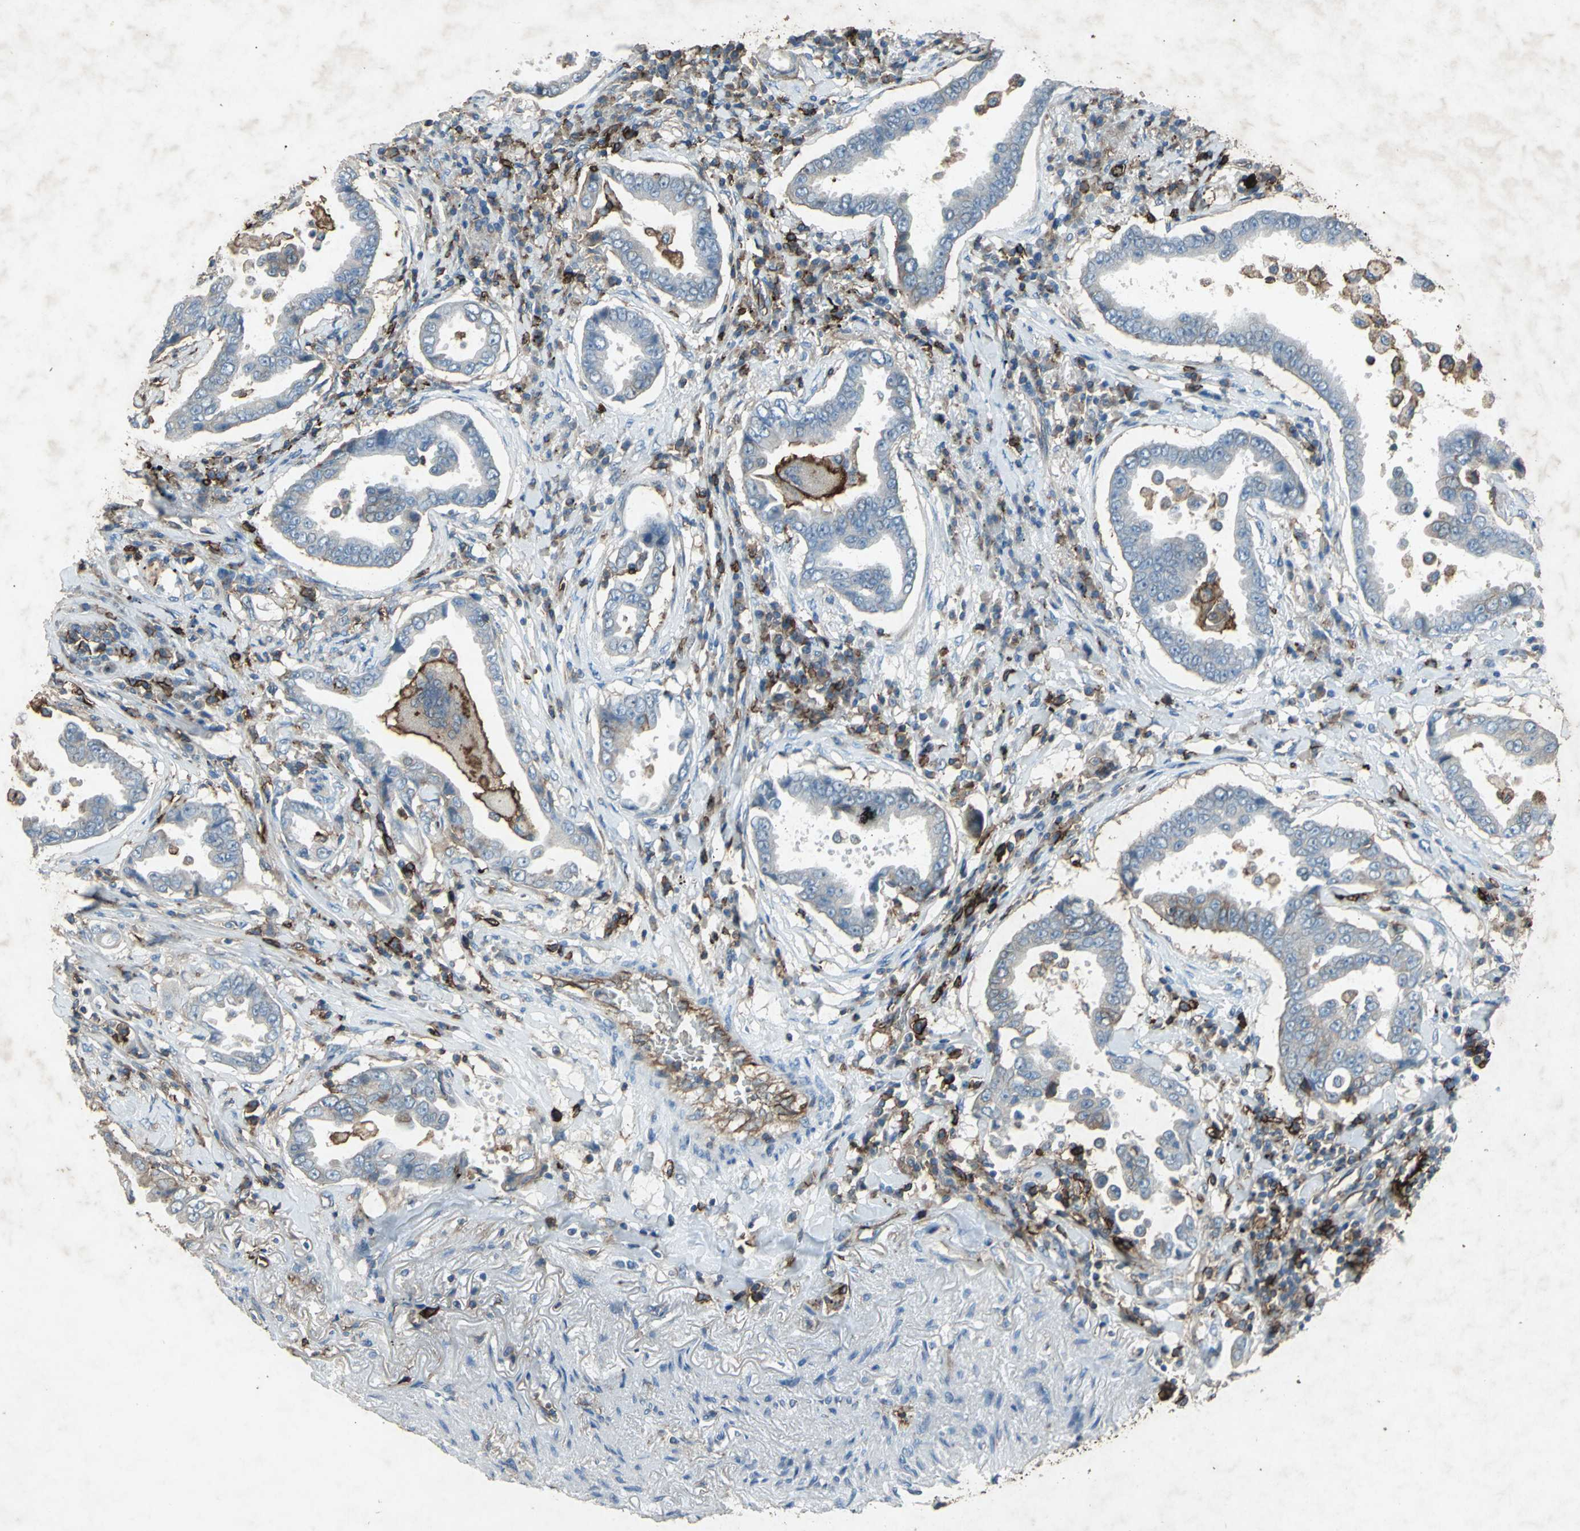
{"staining": {"intensity": "negative", "quantity": "none", "location": "none"}, "tissue": "lung cancer", "cell_type": "Tumor cells", "image_type": "cancer", "snomed": [{"axis": "morphology", "description": "Normal tissue, NOS"}, {"axis": "morphology", "description": "Inflammation, NOS"}, {"axis": "morphology", "description": "Adenocarcinoma, NOS"}, {"axis": "topography", "description": "Lung"}], "caption": "Immunohistochemistry (IHC) micrograph of neoplastic tissue: human lung cancer stained with DAB (3,3'-diaminobenzidine) reveals no significant protein expression in tumor cells.", "gene": "CCR6", "patient": {"sex": "female", "age": 64}}